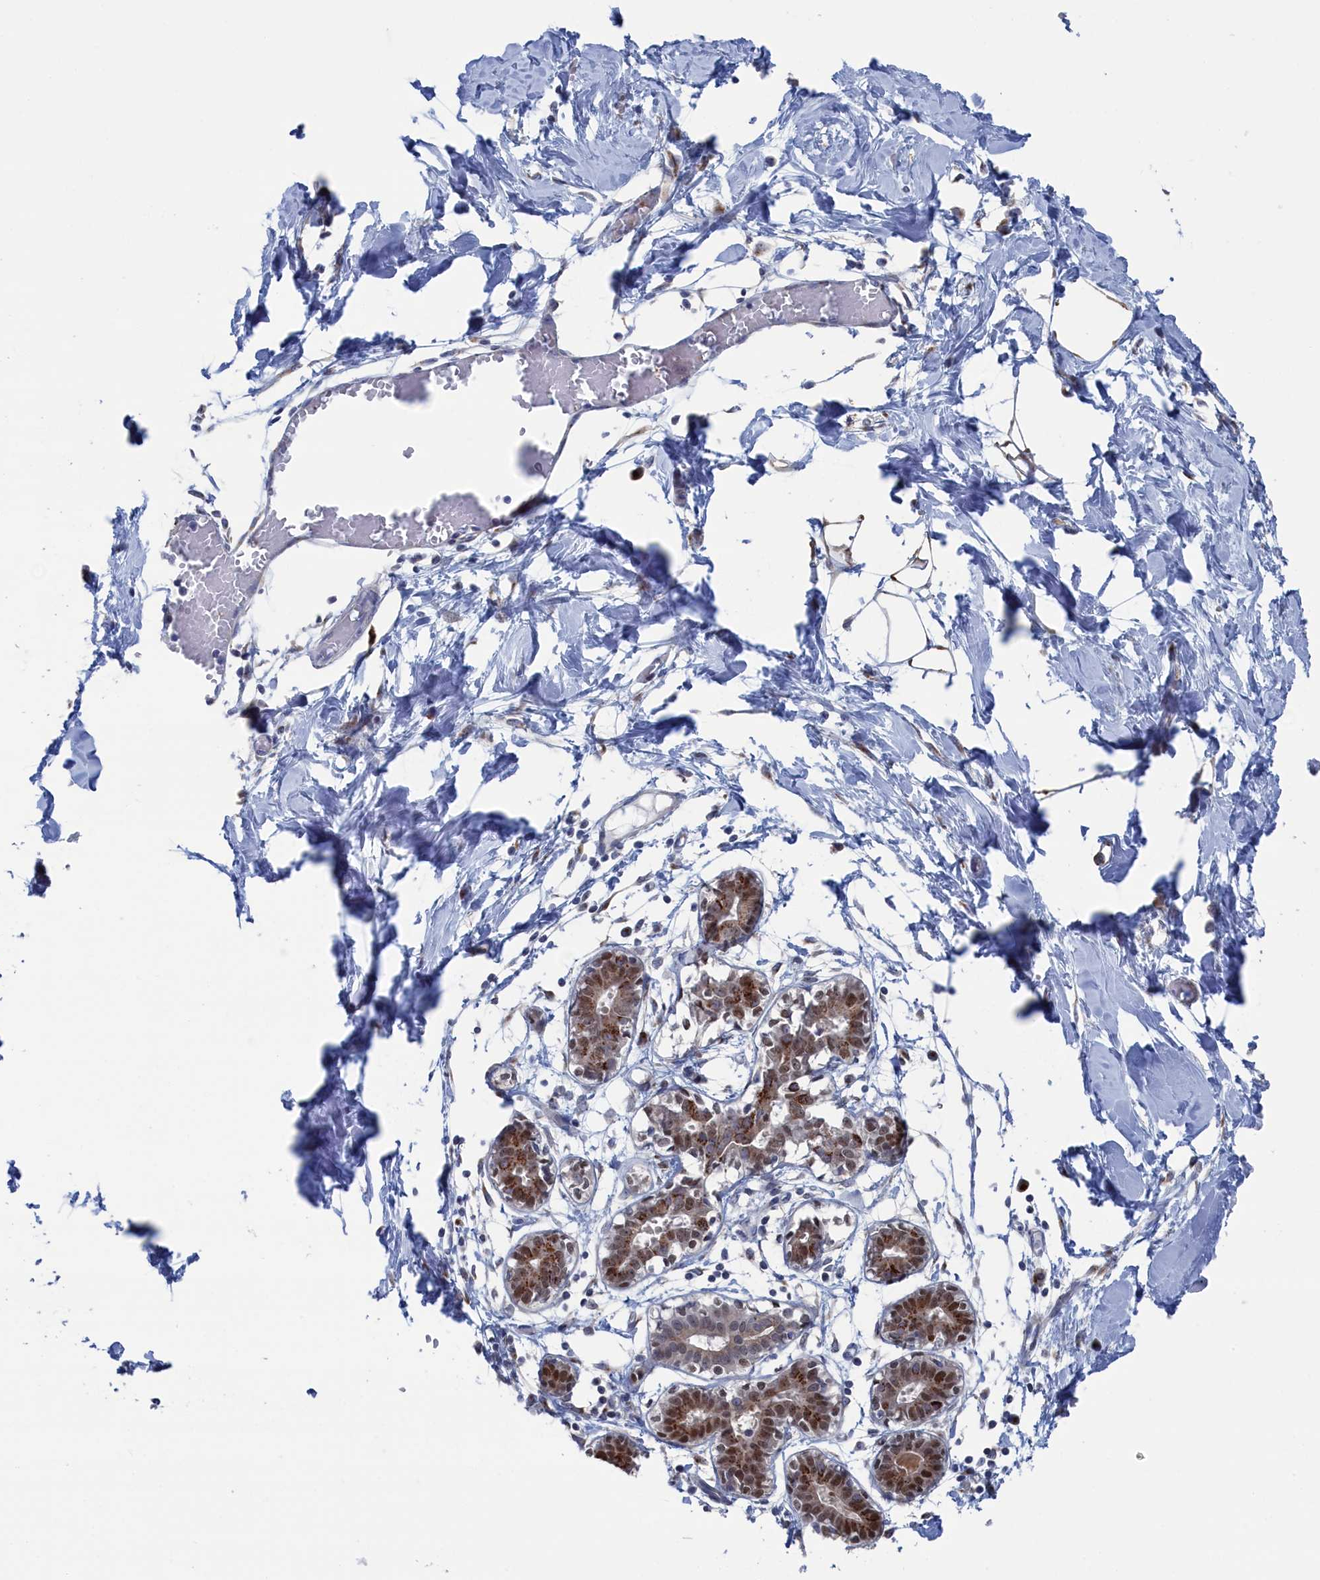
{"staining": {"intensity": "moderate", "quantity": "25%-75%", "location": "cytoplasmic/membranous"}, "tissue": "breast", "cell_type": "Adipocytes", "image_type": "normal", "snomed": [{"axis": "morphology", "description": "Normal tissue, NOS"}, {"axis": "topography", "description": "Breast"}], "caption": "The histopathology image shows immunohistochemical staining of normal breast. There is moderate cytoplasmic/membranous expression is appreciated in about 25%-75% of adipocytes.", "gene": "IRX1", "patient": {"sex": "female", "age": 27}}